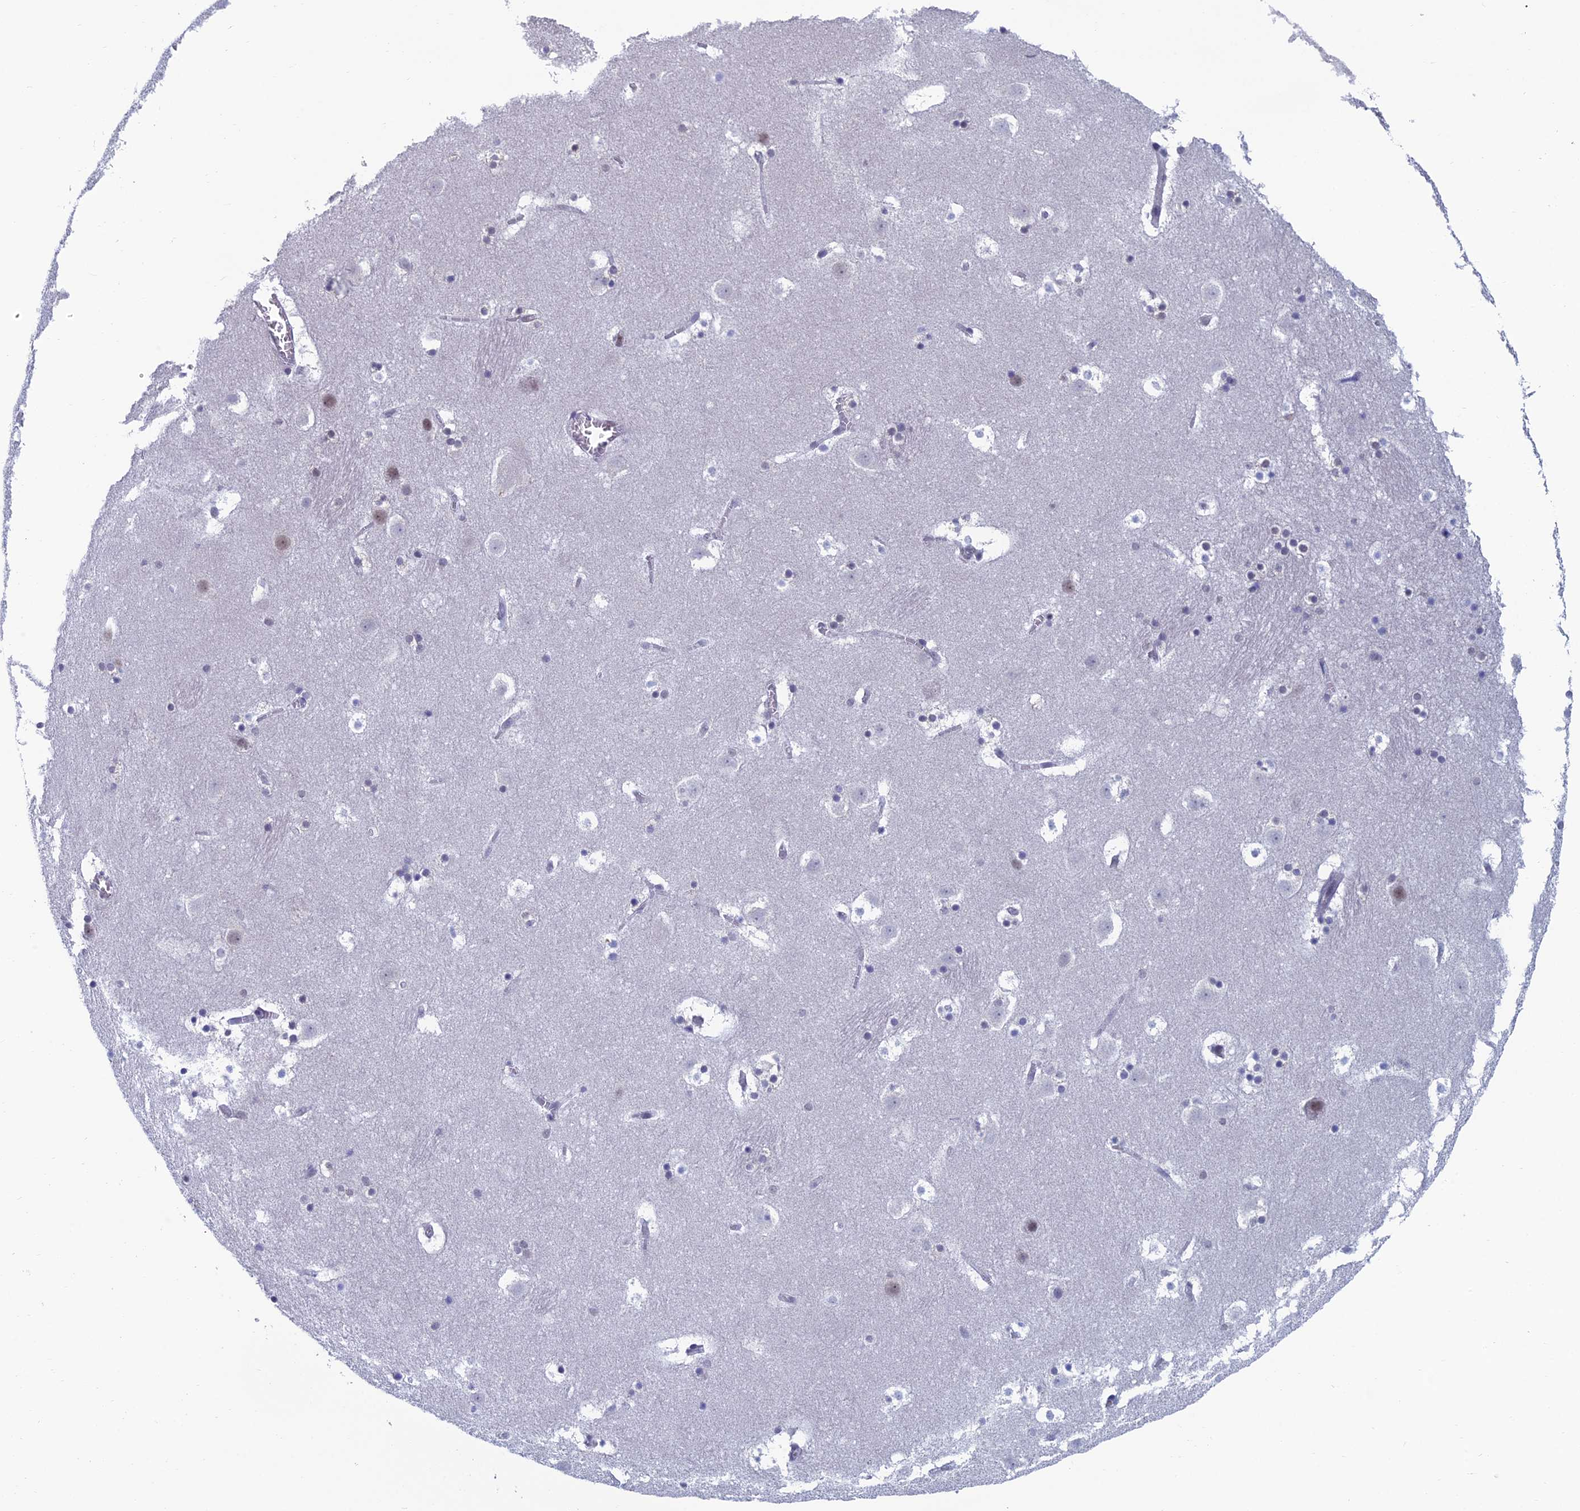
{"staining": {"intensity": "moderate", "quantity": "<25%", "location": "nuclear"}, "tissue": "caudate", "cell_type": "Glial cells", "image_type": "normal", "snomed": [{"axis": "morphology", "description": "Normal tissue, NOS"}, {"axis": "topography", "description": "Lateral ventricle wall"}], "caption": "Immunohistochemistry (IHC) of unremarkable caudate displays low levels of moderate nuclear staining in about <25% of glial cells.", "gene": "NABP2", "patient": {"sex": "male", "age": 45}}